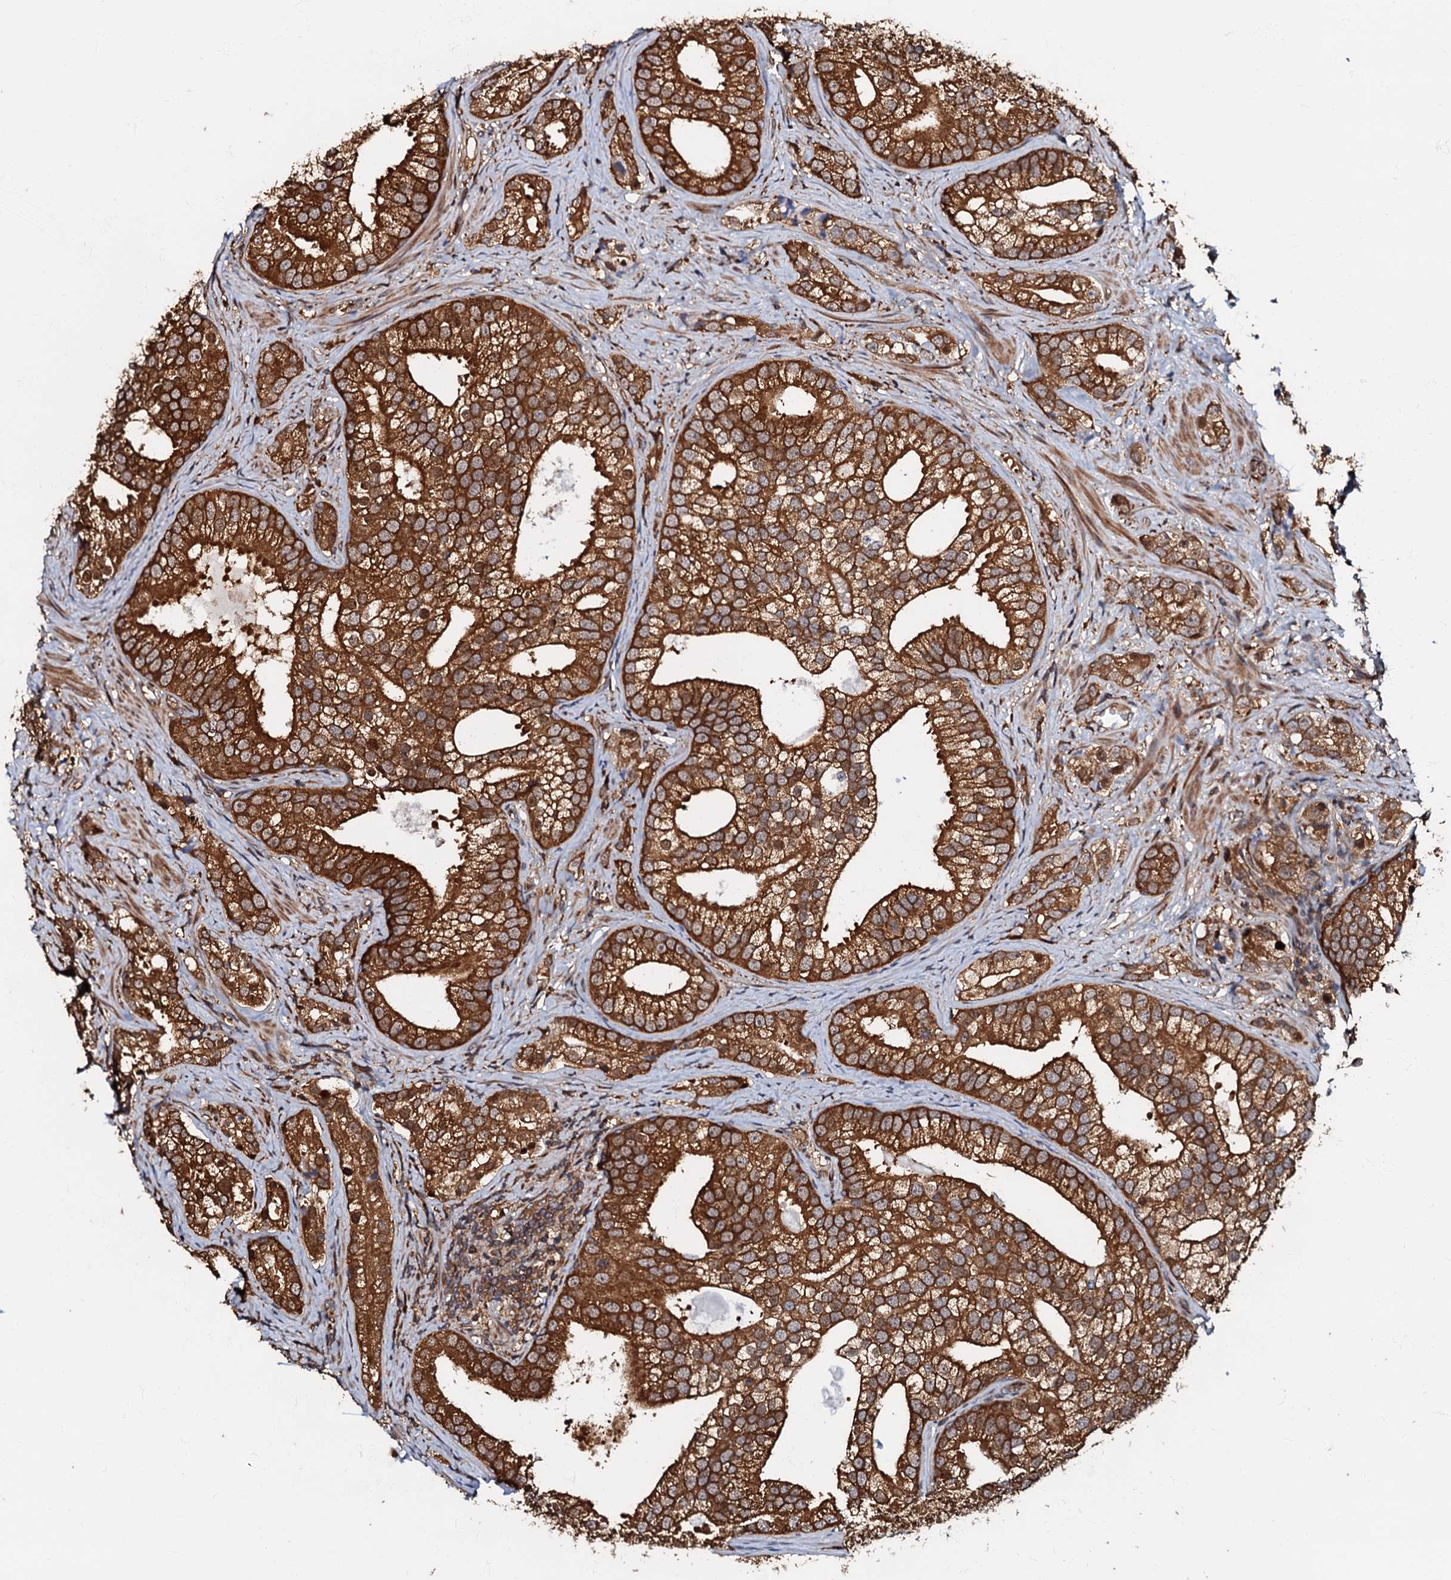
{"staining": {"intensity": "strong", "quantity": ">75%", "location": "cytoplasmic/membranous"}, "tissue": "prostate cancer", "cell_type": "Tumor cells", "image_type": "cancer", "snomed": [{"axis": "morphology", "description": "Adenocarcinoma, High grade"}, {"axis": "topography", "description": "Prostate"}], "caption": "IHC staining of prostate cancer, which shows high levels of strong cytoplasmic/membranous staining in approximately >75% of tumor cells indicating strong cytoplasmic/membranous protein staining. The staining was performed using DAB (3,3'-diaminobenzidine) (brown) for protein detection and nuclei were counterstained in hematoxylin (blue).", "gene": "OSBP", "patient": {"sex": "male", "age": 75}}